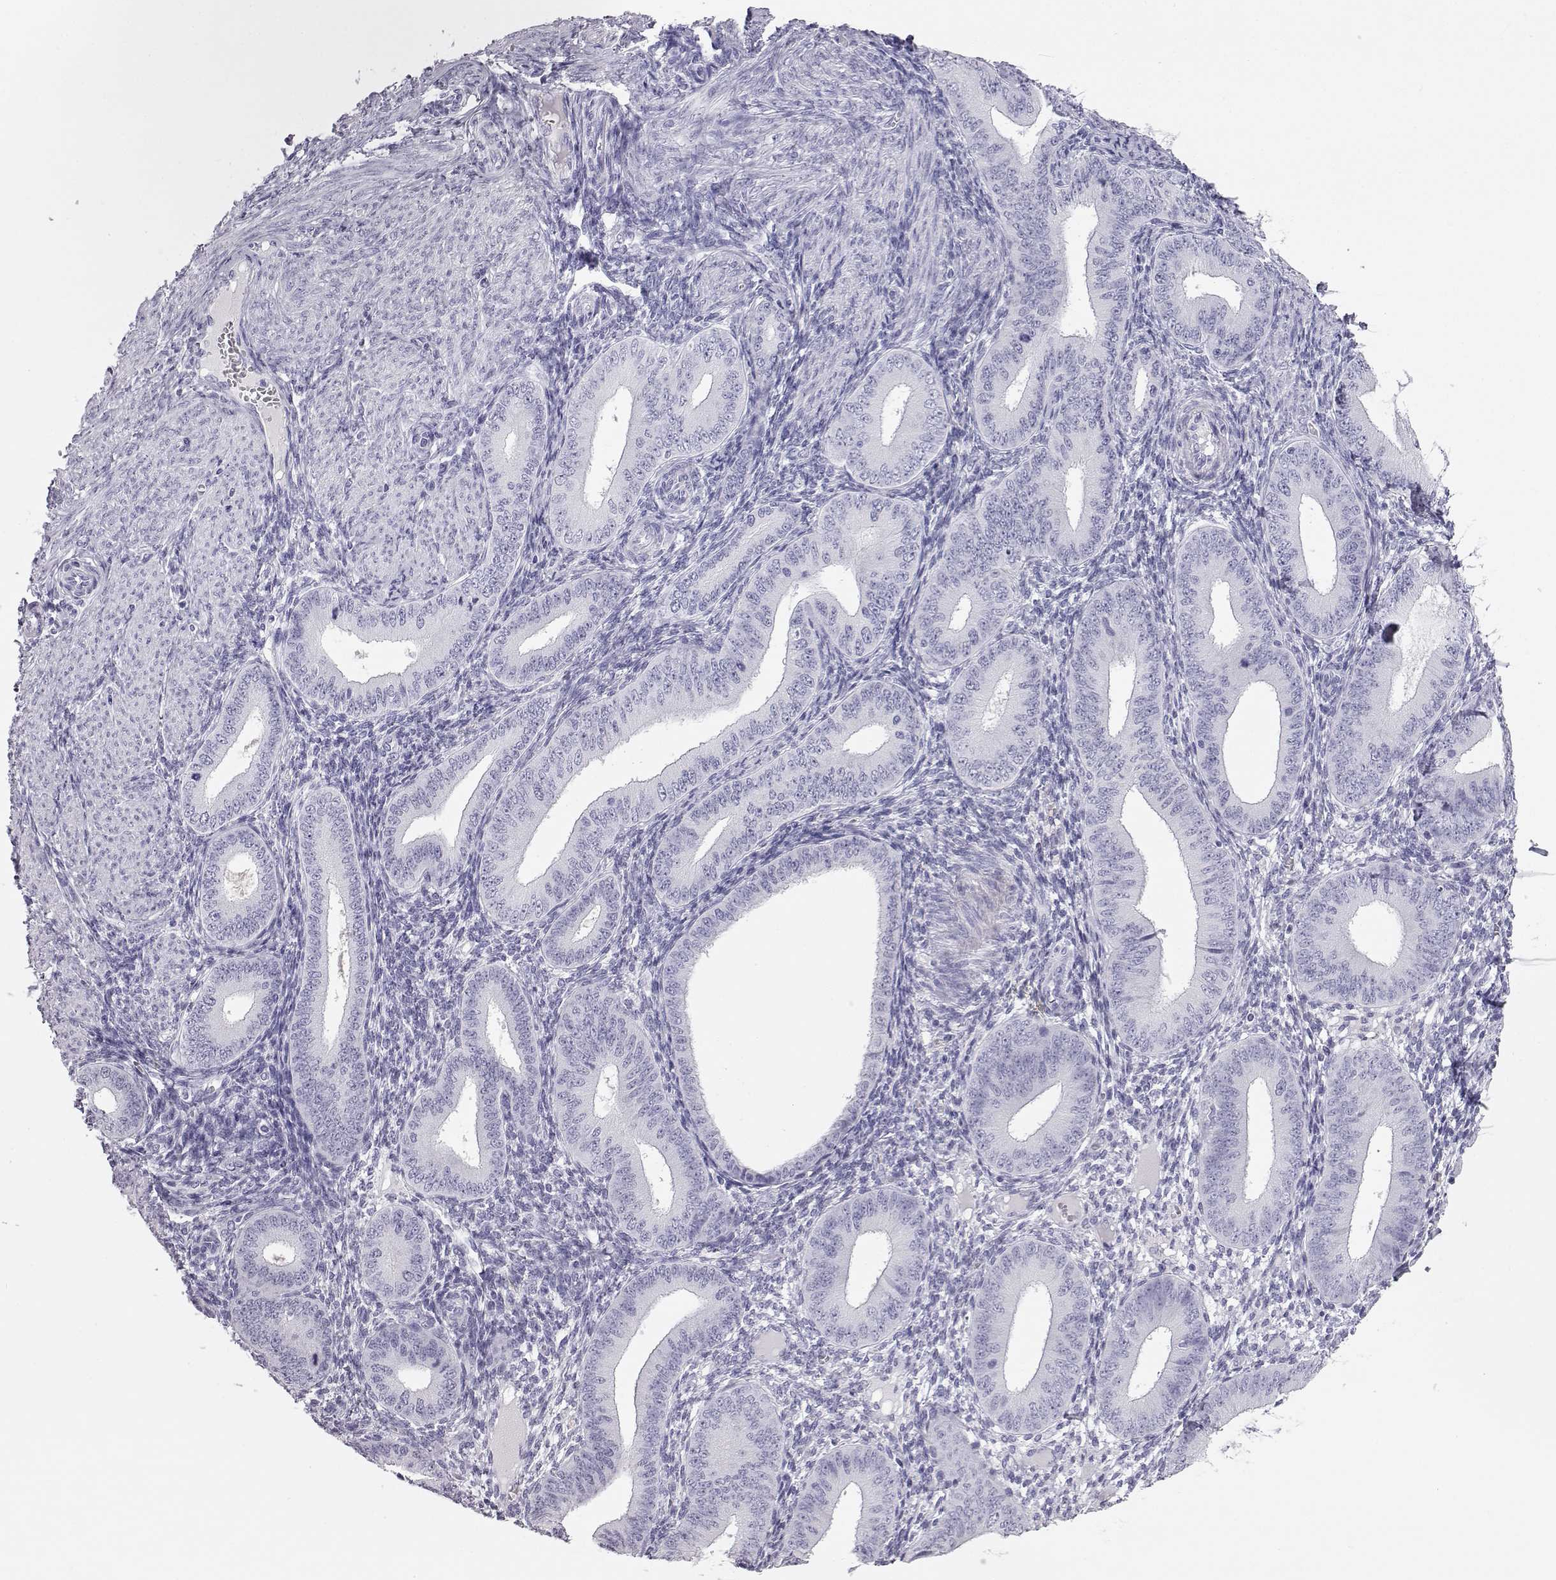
{"staining": {"intensity": "negative", "quantity": "none", "location": "none"}, "tissue": "endometrium", "cell_type": "Cells in endometrial stroma", "image_type": "normal", "snomed": [{"axis": "morphology", "description": "Normal tissue, NOS"}, {"axis": "topography", "description": "Endometrium"}], "caption": "Endometrium was stained to show a protein in brown. There is no significant positivity in cells in endometrial stroma. (DAB IHC, high magnification).", "gene": "ITLN1", "patient": {"sex": "female", "age": 39}}